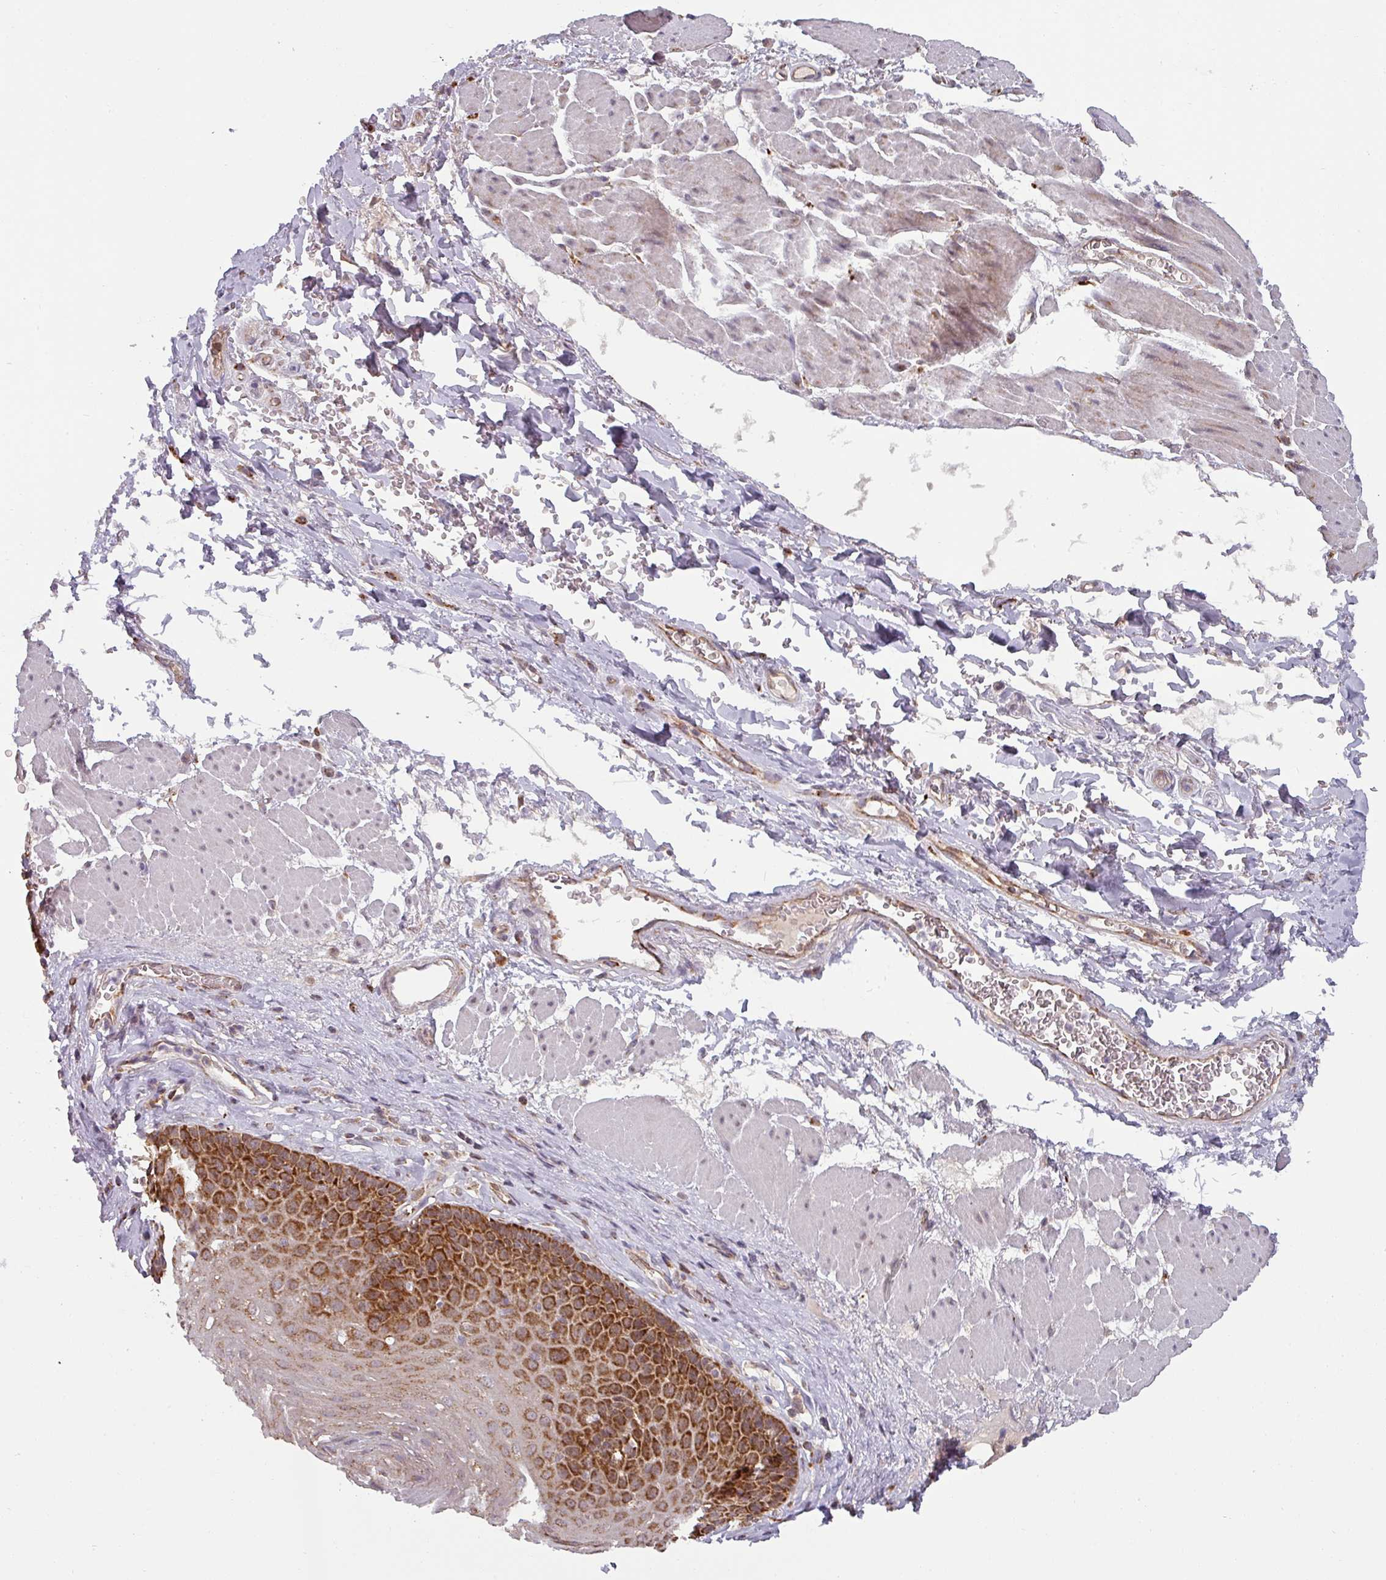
{"staining": {"intensity": "strong", "quantity": "25%-75%", "location": "cytoplasmic/membranous"}, "tissue": "esophagus", "cell_type": "Squamous epithelial cells", "image_type": "normal", "snomed": [{"axis": "morphology", "description": "Normal tissue, NOS"}, {"axis": "topography", "description": "Esophagus"}], "caption": "An image of esophagus stained for a protein displays strong cytoplasmic/membranous brown staining in squamous epithelial cells.", "gene": "MRPS16", "patient": {"sex": "female", "age": 66}}